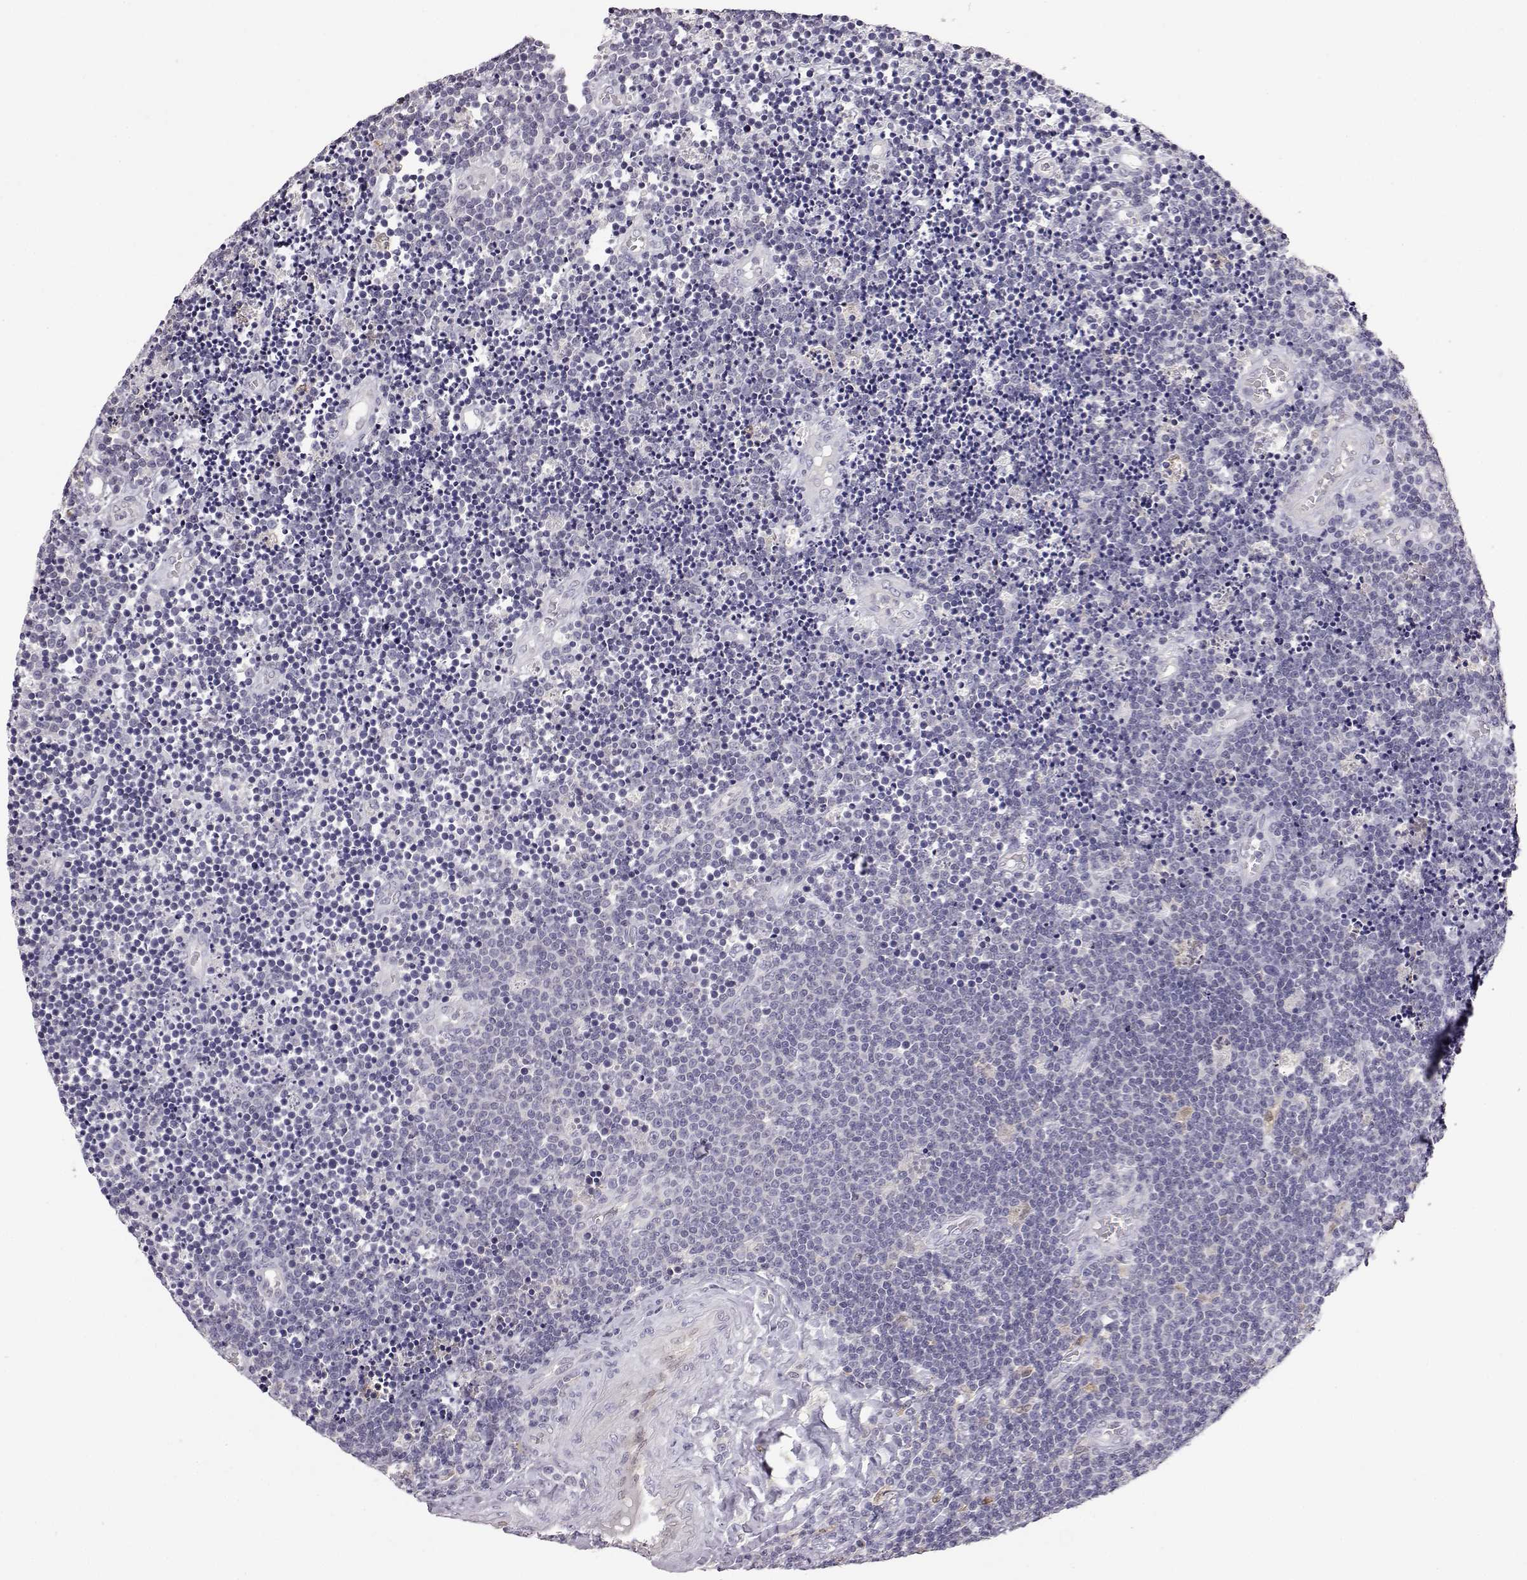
{"staining": {"intensity": "negative", "quantity": "none", "location": "none"}, "tissue": "lymphoma", "cell_type": "Tumor cells", "image_type": "cancer", "snomed": [{"axis": "morphology", "description": "Malignant lymphoma, non-Hodgkin's type, Low grade"}, {"axis": "topography", "description": "Brain"}], "caption": "This is an IHC photomicrograph of human lymphoma. There is no staining in tumor cells.", "gene": "AKR1B1", "patient": {"sex": "female", "age": 66}}